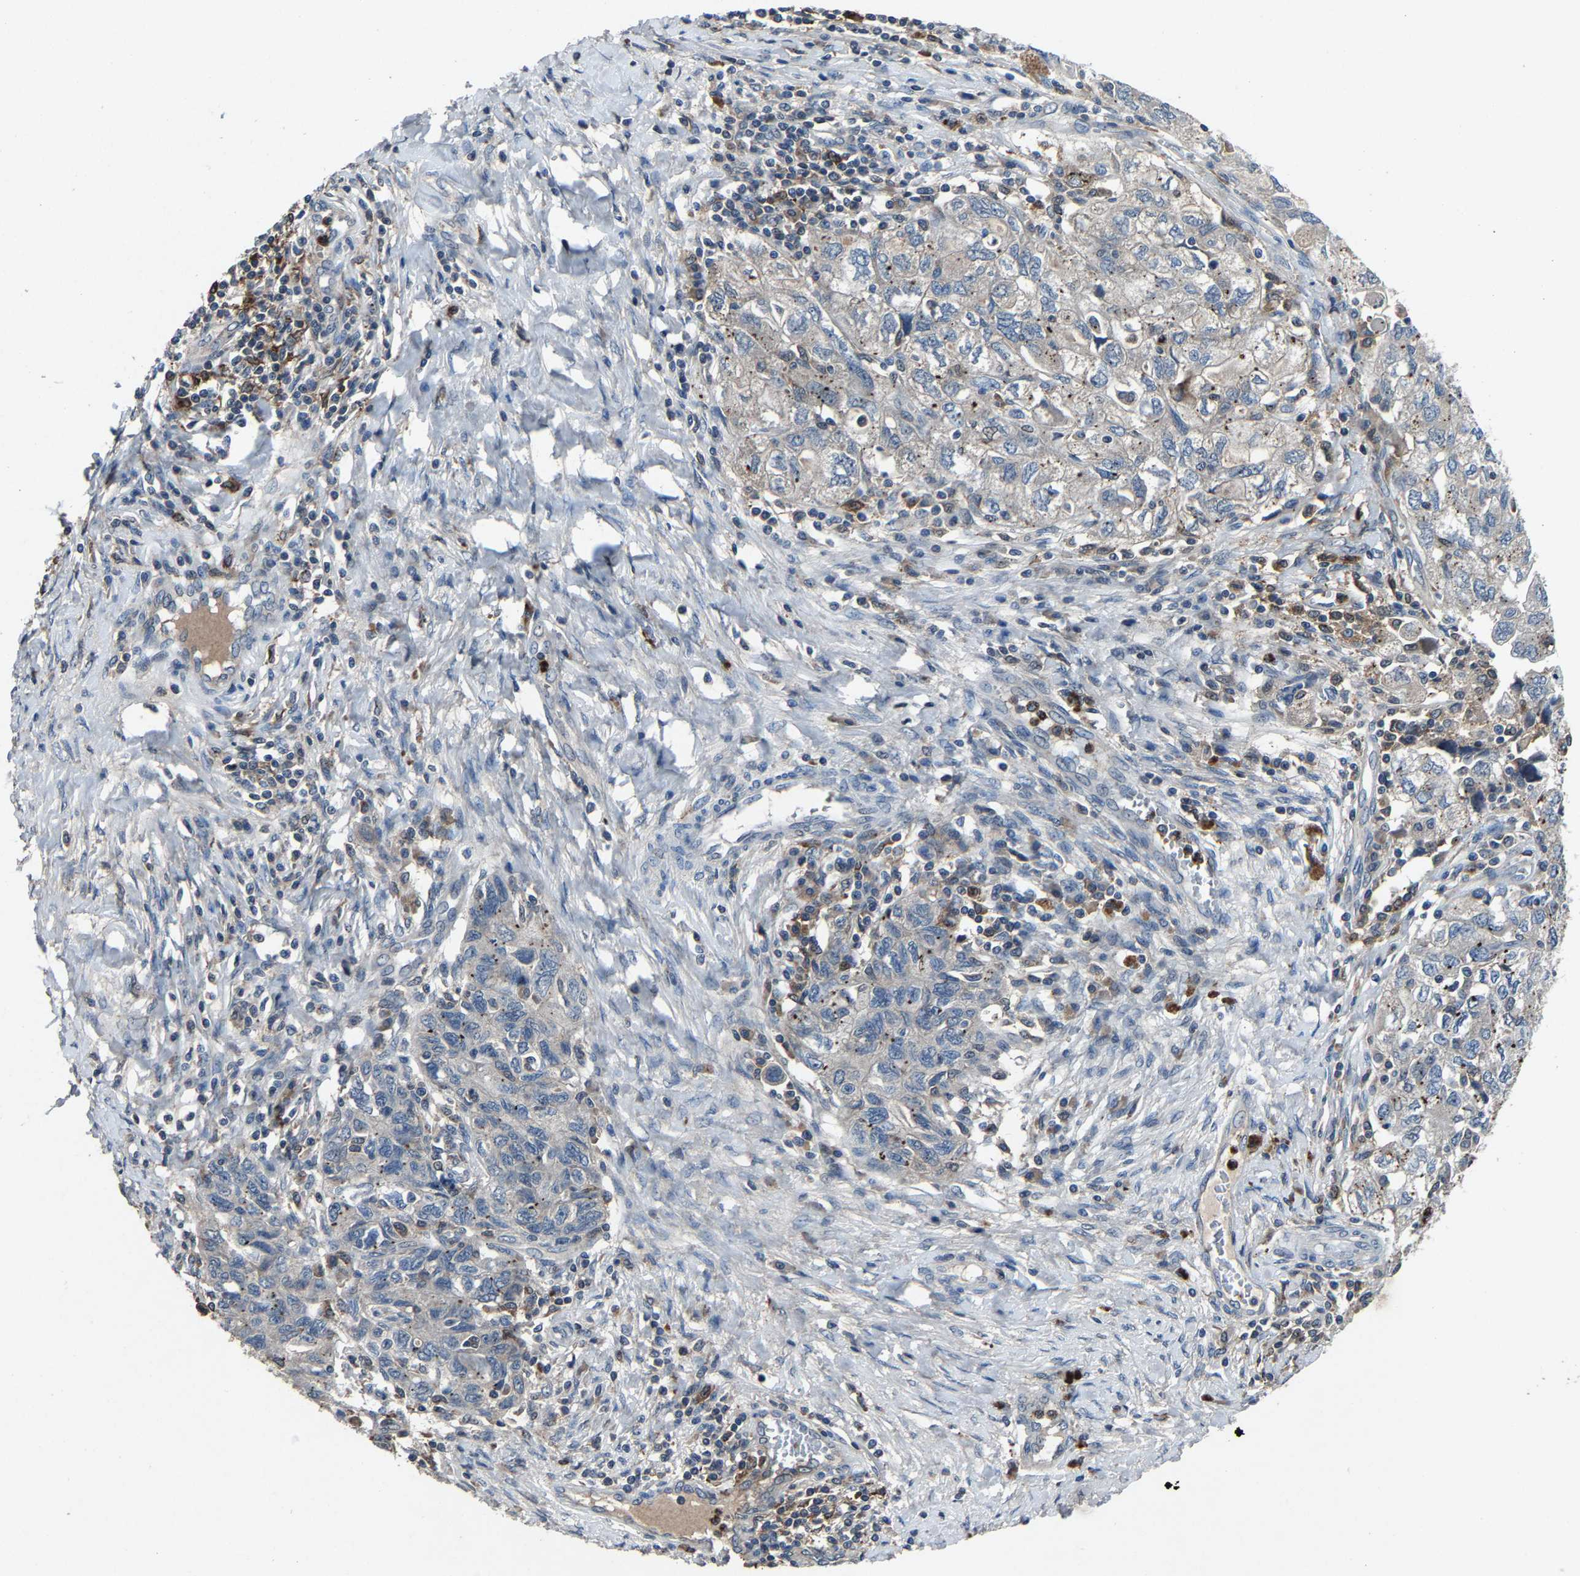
{"staining": {"intensity": "negative", "quantity": "none", "location": "none"}, "tissue": "ovarian cancer", "cell_type": "Tumor cells", "image_type": "cancer", "snomed": [{"axis": "morphology", "description": "Carcinoma, NOS"}, {"axis": "morphology", "description": "Cystadenocarcinoma, serous, NOS"}, {"axis": "topography", "description": "Ovary"}], "caption": "Immunohistochemistry of human ovarian cancer shows no positivity in tumor cells.", "gene": "PCNX2", "patient": {"sex": "female", "age": 69}}